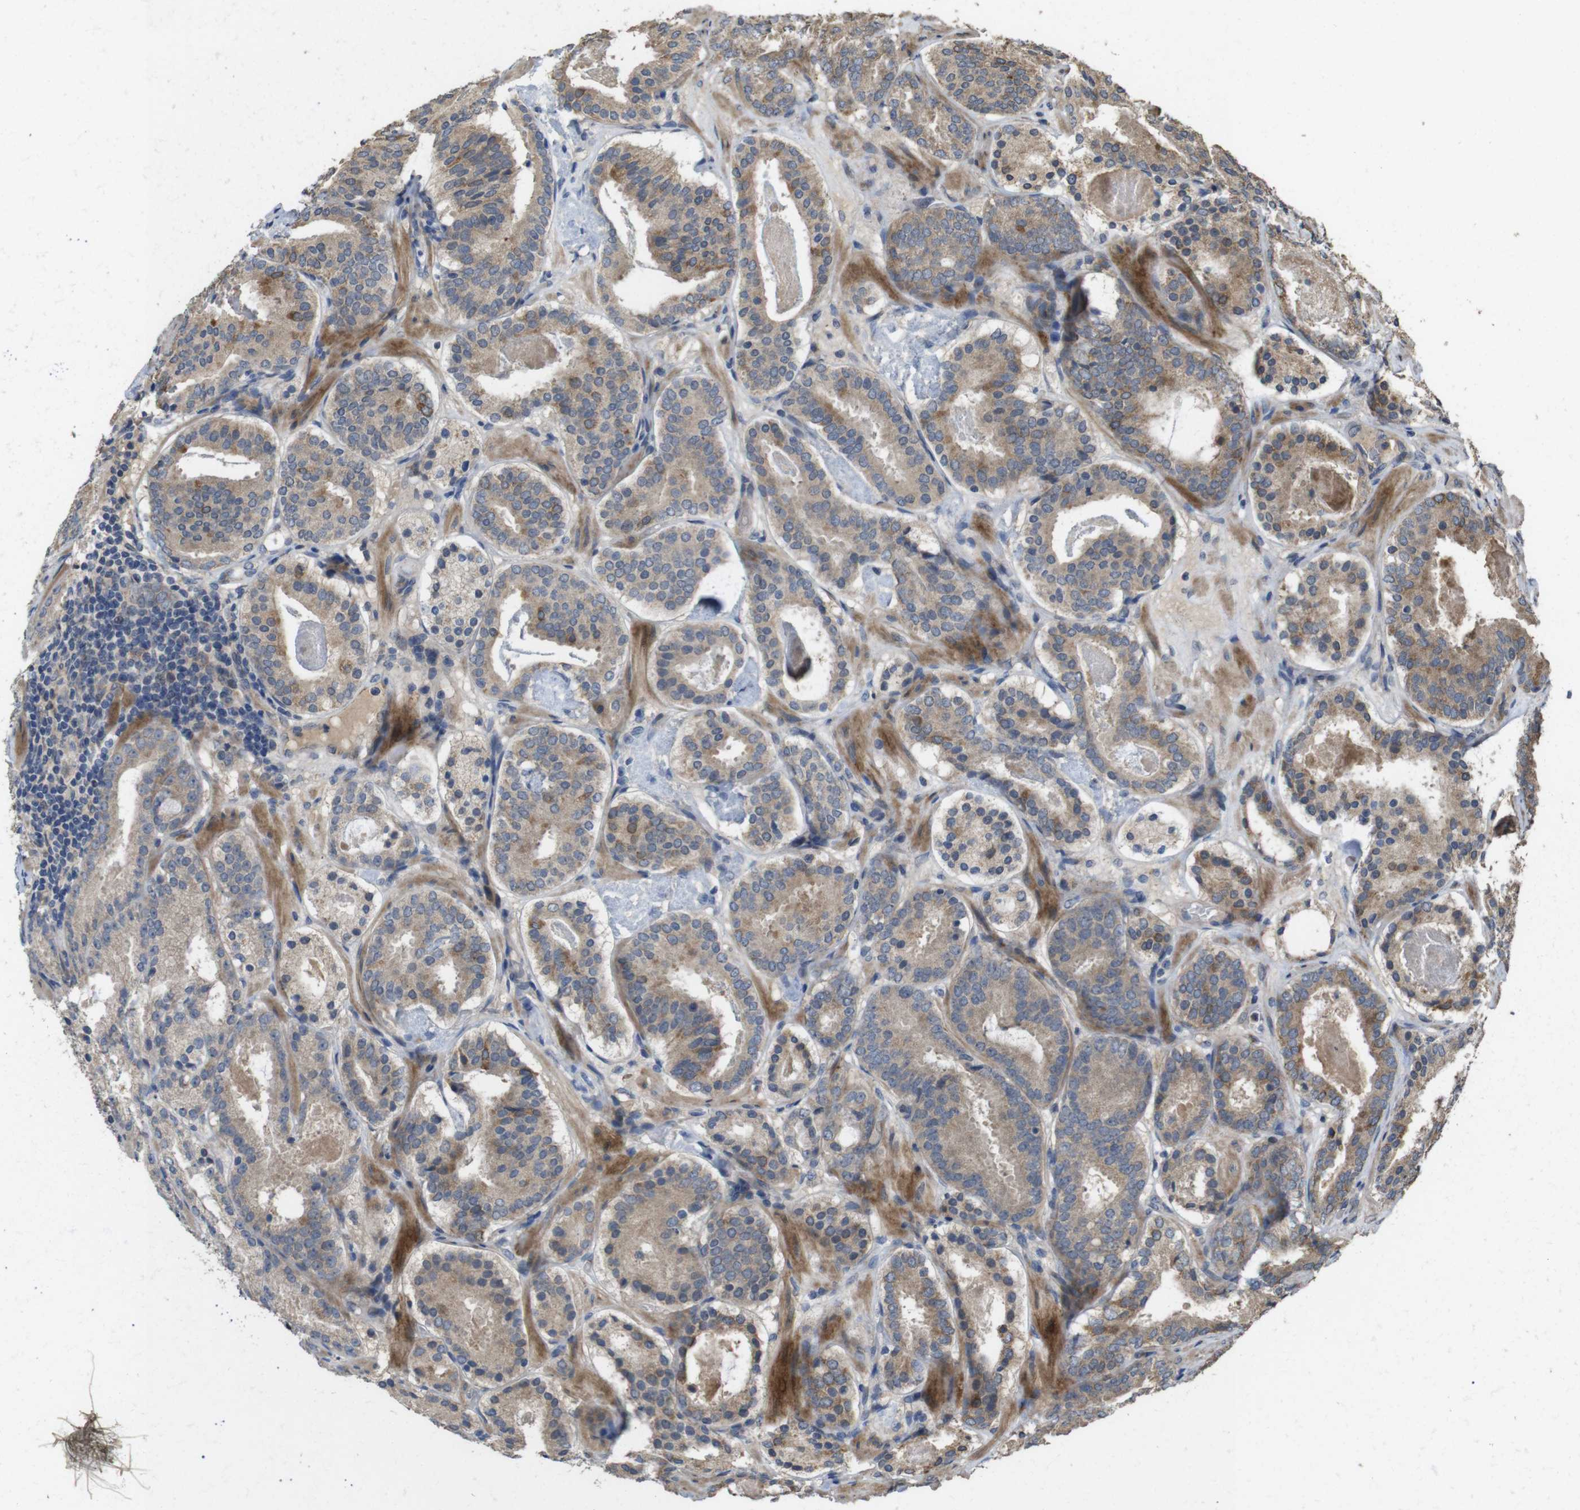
{"staining": {"intensity": "moderate", "quantity": "25%-75%", "location": "cytoplasmic/membranous"}, "tissue": "prostate cancer", "cell_type": "Tumor cells", "image_type": "cancer", "snomed": [{"axis": "morphology", "description": "Adenocarcinoma, Low grade"}, {"axis": "topography", "description": "Prostate"}], "caption": "The immunohistochemical stain shows moderate cytoplasmic/membranous positivity in tumor cells of prostate cancer tissue.", "gene": "PCDHB10", "patient": {"sex": "male", "age": 69}}